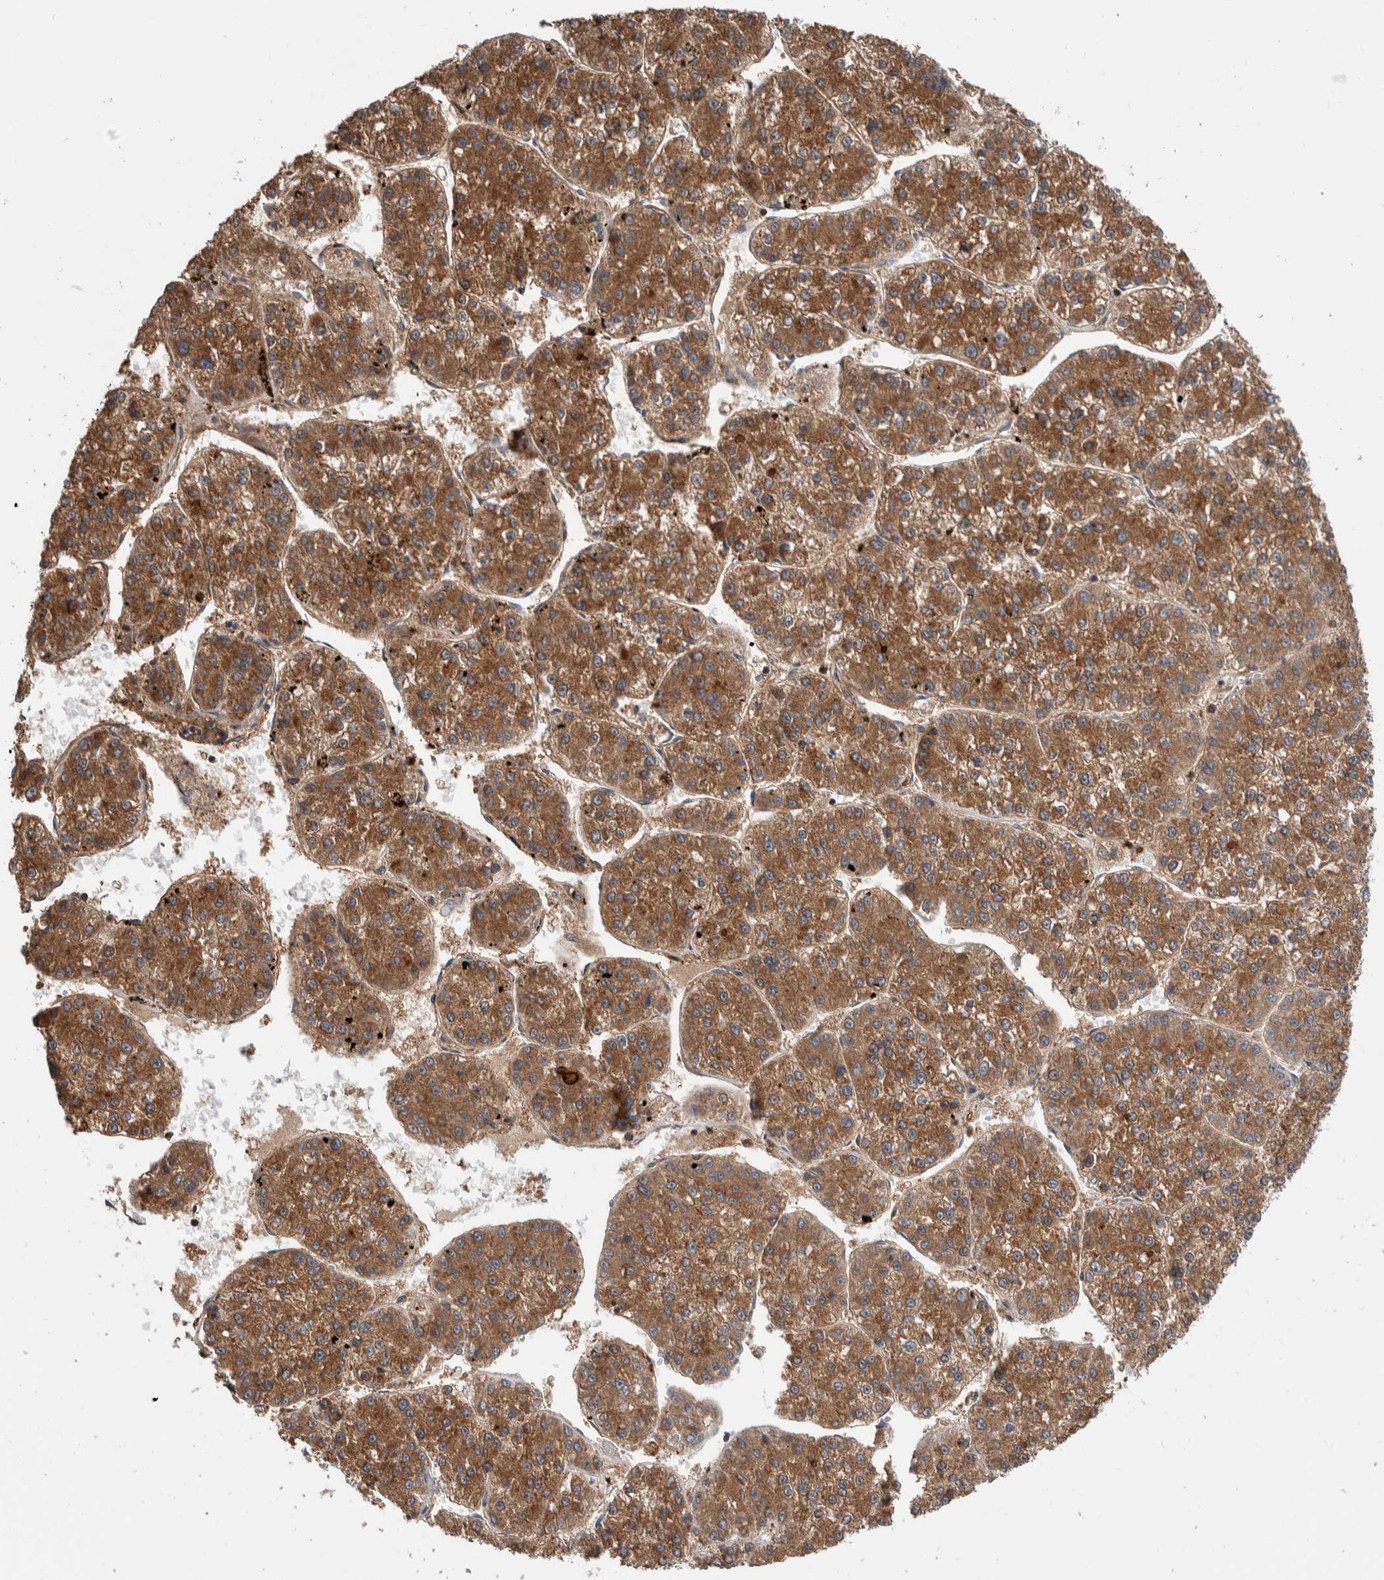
{"staining": {"intensity": "moderate", "quantity": ">75%", "location": "cytoplasmic/membranous"}, "tissue": "liver cancer", "cell_type": "Tumor cells", "image_type": "cancer", "snomed": [{"axis": "morphology", "description": "Carcinoma, Hepatocellular, NOS"}, {"axis": "topography", "description": "Liver"}], "caption": "A brown stain highlights moderate cytoplasmic/membranous staining of a protein in liver cancer (hepatocellular carcinoma) tumor cells. (brown staining indicates protein expression, while blue staining denotes nuclei).", "gene": "SDCBP", "patient": {"sex": "female", "age": 73}}